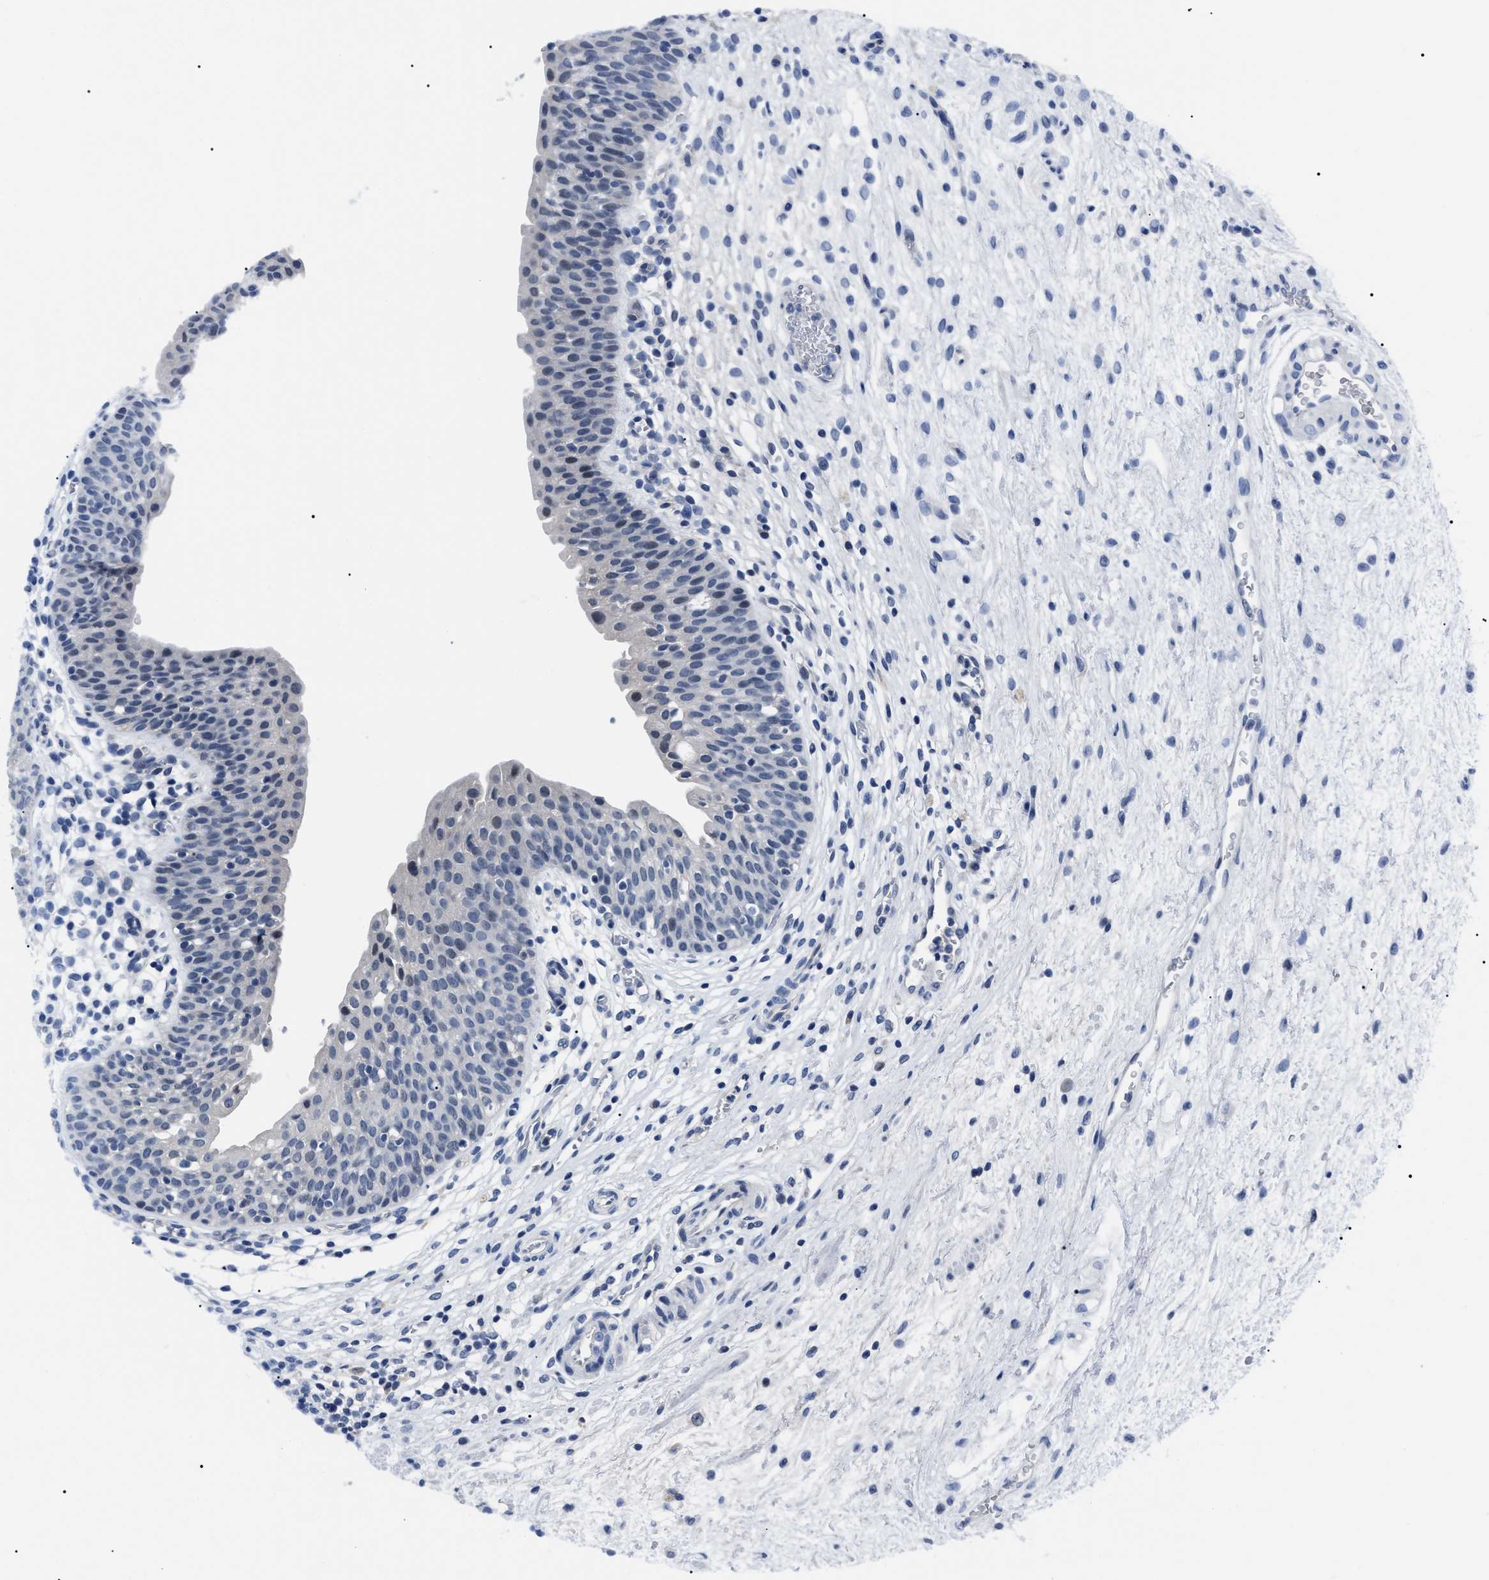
{"staining": {"intensity": "negative", "quantity": "none", "location": "none"}, "tissue": "urinary bladder", "cell_type": "Urothelial cells", "image_type": "normal", "snomed": [{"axis": "morphology", "description": "Normal tissue, NOS"}, {"axis": "topography", "description": "Urinary bladder"}], "caption": "The photomicrograph demonstrates no significant positivity in urothelial cells of urinary bladder.", "gene": "LRWD1", "patient": {"sex": "male", "age": 37}}